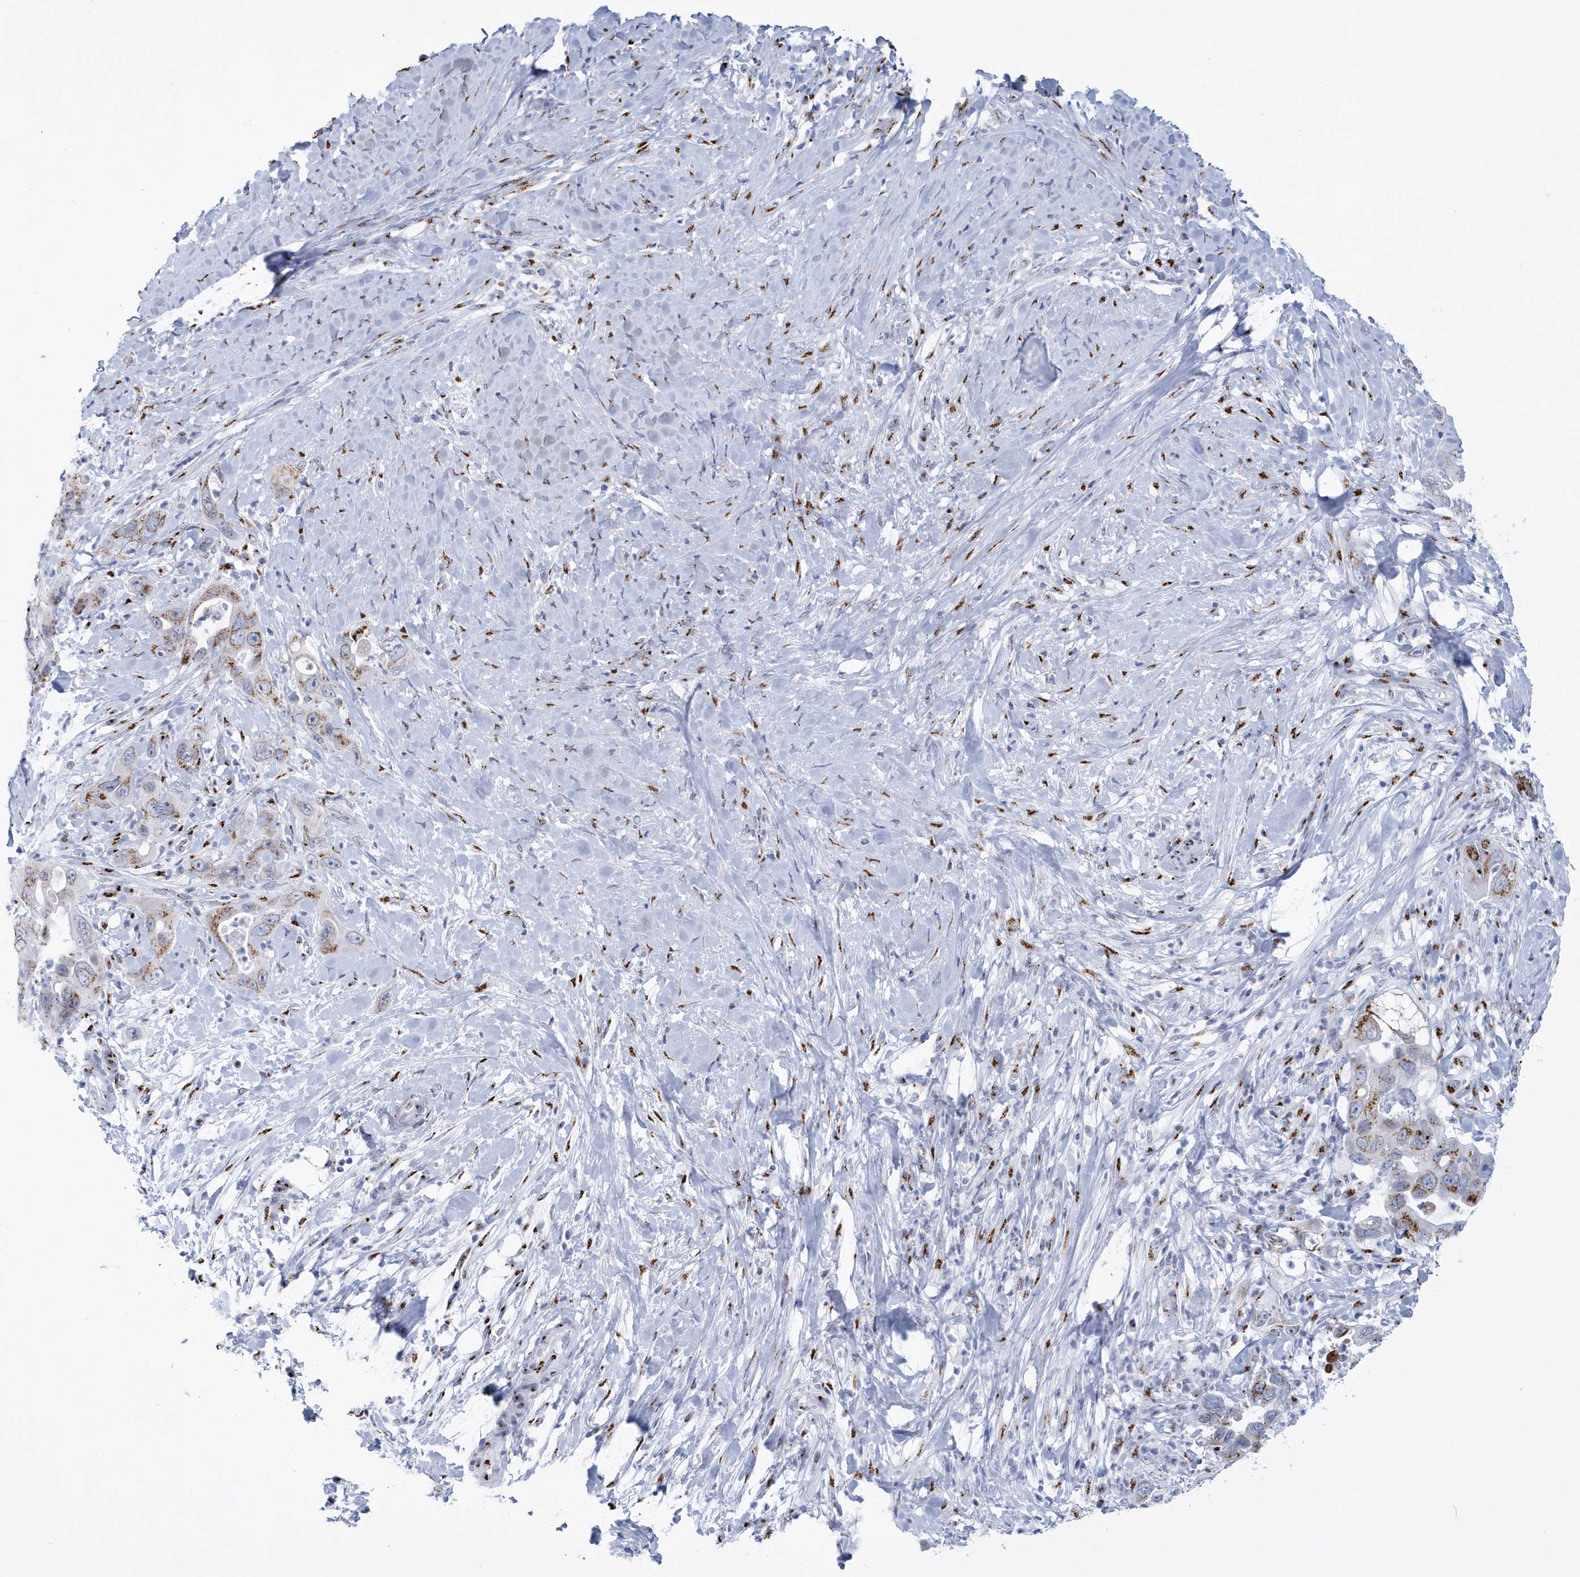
{"staining": {"intensity": "moderate", "quantity": ">75%", "location": "cytoplasmic/membranous"}, "tissue": "pancreatic cancer", "cell_type": "Tumor cells", "image_type": "cancer", "snomed": [{"axis": "morphology", "description": "Adenocarcinoma, NOS"}, {"axis": "topography", "description": "Pancreas"}], "caption": "Moderate cytoplasmic/membranous expression is appreciated in approximately >75% of tumor cells in pancreatic adenocarcinoma.", "gene": "SLX9", "patient": {"sex": "female", "age": 71}}